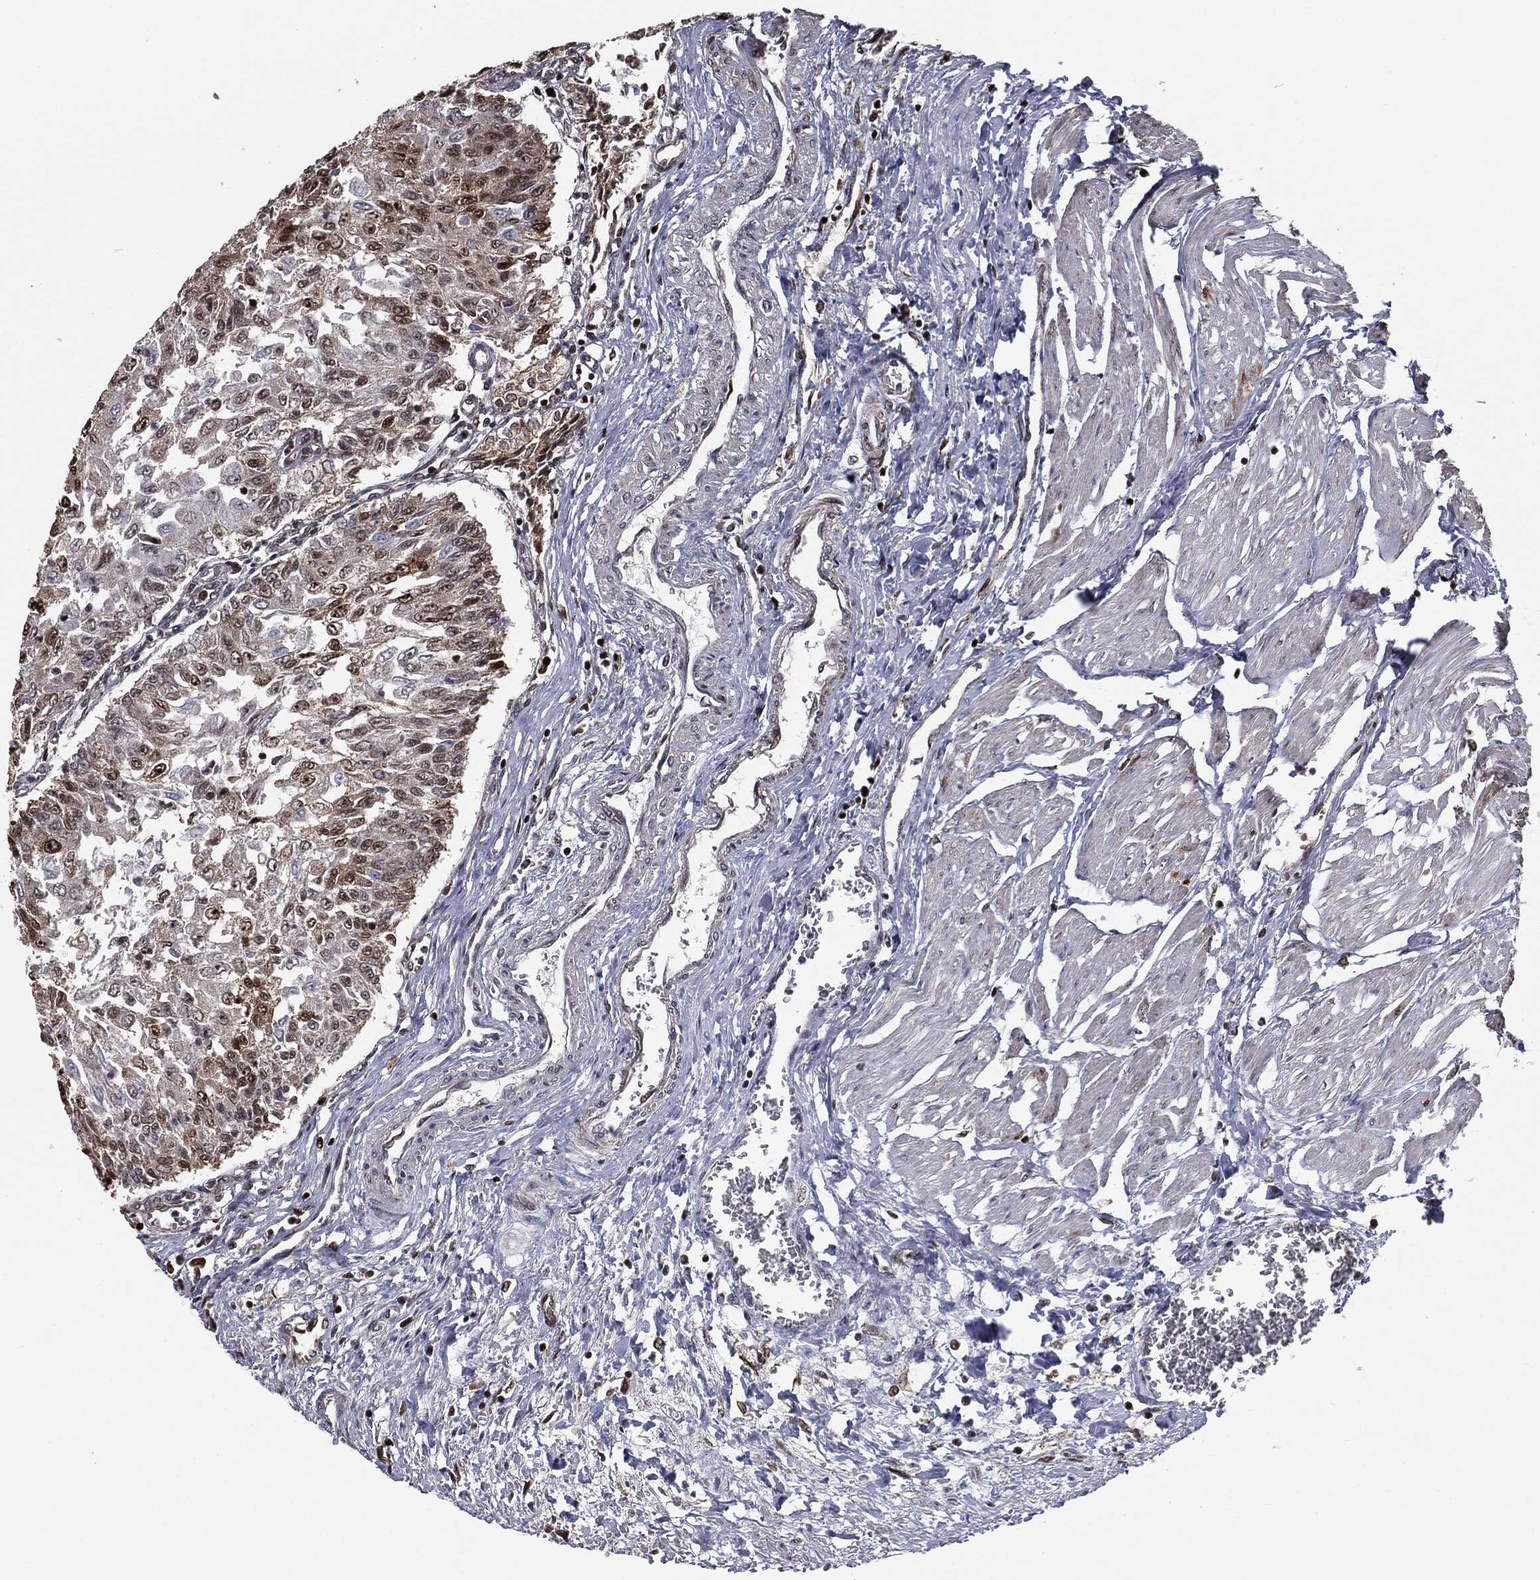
{"staining": {"intensity": "strong", "quantity": ">75%", "location": "cytoplasmic/membranous,nuclear"}, "tissue": "urothelial cancer", "cell_type": "Tumor cells", "image_type": "cancer", "snomed": [{"axis": "morphology", "description": "Urothelial carcinoma, Low grade"}, {"axis": "topography", "description": "Urinary bladder"}], "caption": "Approximately >75% of tumor cells in human urothelial carcinoma (low-grade) show strong cytoplasmic/membranous and nuclear protein expression as visualized by brown immunohistochemical staining.", "gene": "CHCHD2", "patient": {"sex": "male", "age": 78}}